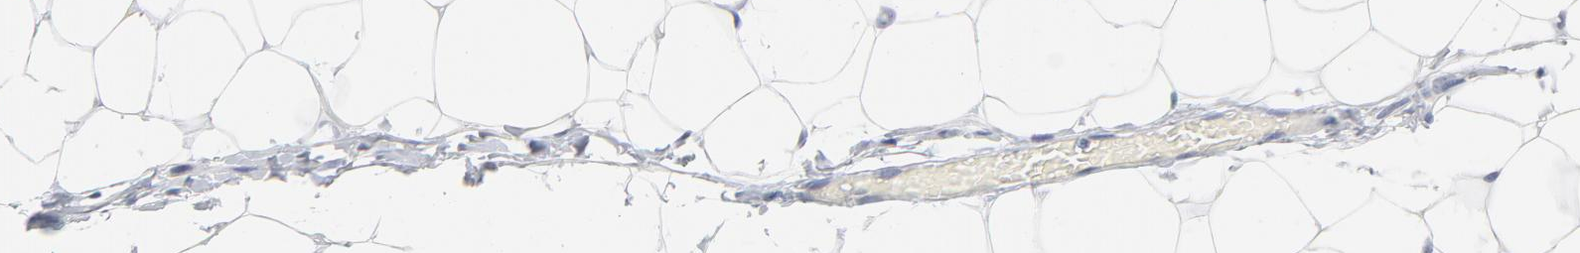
{"staining": {"intensity": "negative", "quantity": "none", "location": "none"}, "tissue": "adipose tissue", "cell_type": "Adipocytes", "image_type": "normal", "snomed": [{"axis": "morphology", "description": "Normal tissue, NOS"}, {"axis": "topography", "description": "Soft tissue"}], "caption": "Immunohistochemistry micrograph of benign human adipose tissue stained for a protein (brown), which demonstrates no staining in adipocytes.", "gene": "KCNK13", "patient": {"sex": "male", "age": 26}}